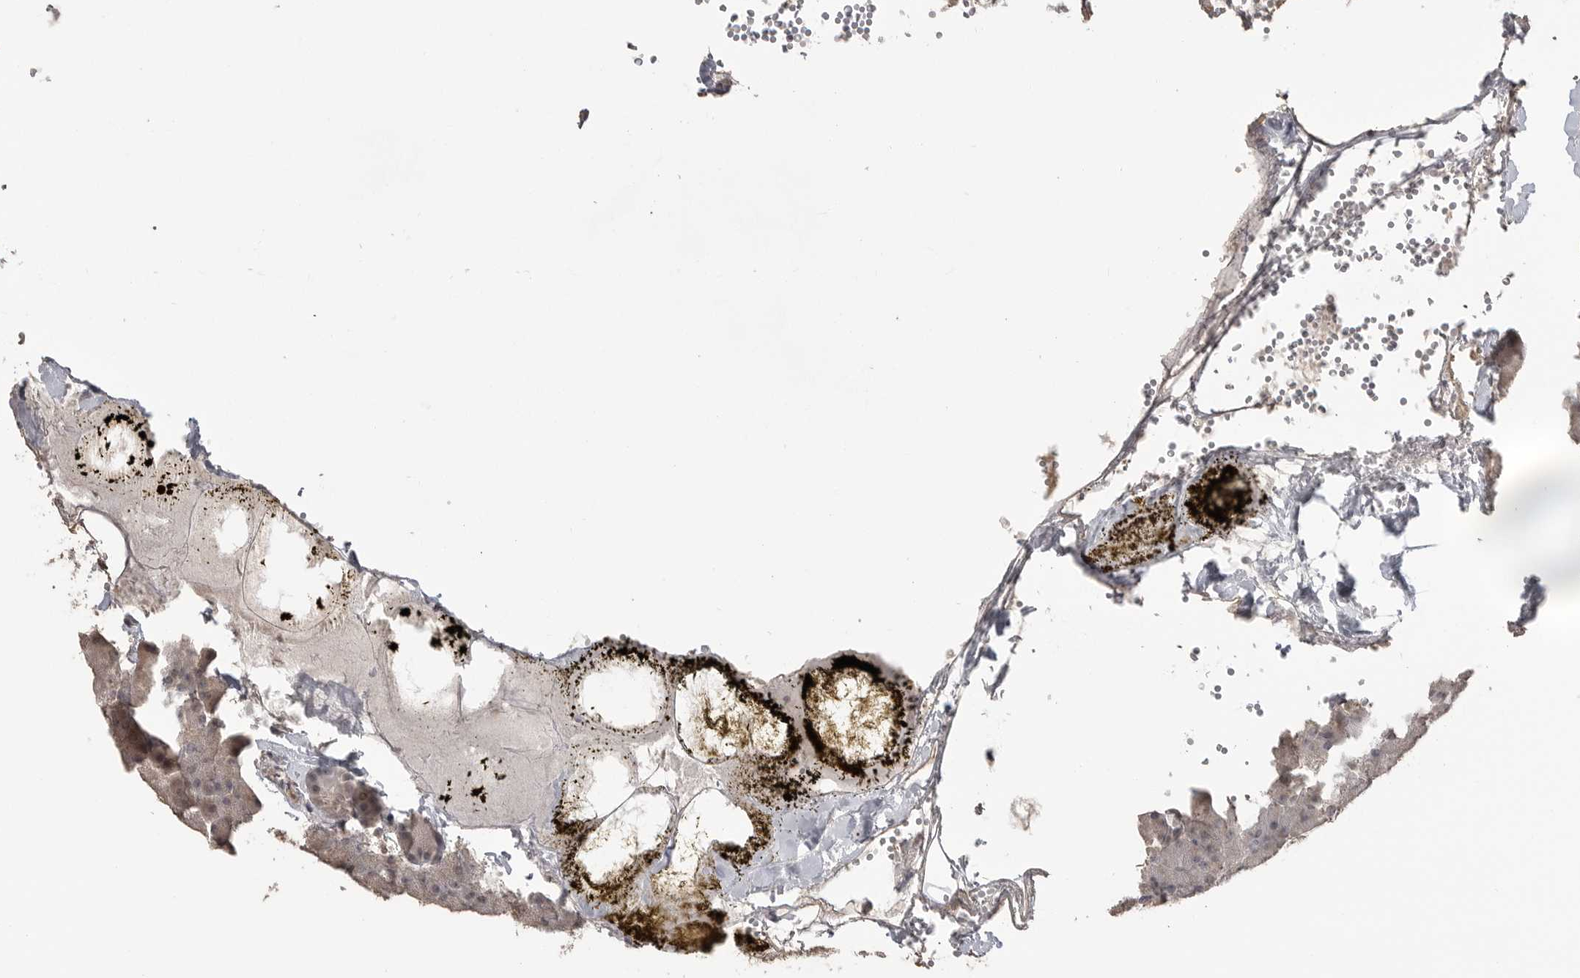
{"staining": {"intensity": "weak", "quantity": ">75%", "location": "cytoplasmic/membranous,nuclear"}, "tissue": "pancreas", "cell_type": "Exocrine glandular cells", "image_type": "normal", "snomed": [{"axis": "morphology", "description": "Normal tissue, NOS"}, {"axis": "morphology", "description": "Carcinoid, malignant, NOS"}, {"axis": "topography", "description": "Pancreas"}], "caption": "Immunohistochemistry (IHC) (DAB) staining of unremarkable human pancreas displays weak cytoplasmic/membranous,nuclear protein expression in about >75% of exocrine glandular cells.", "gene": "SMG8", "patient": {"sex": "female", "age": 35}}